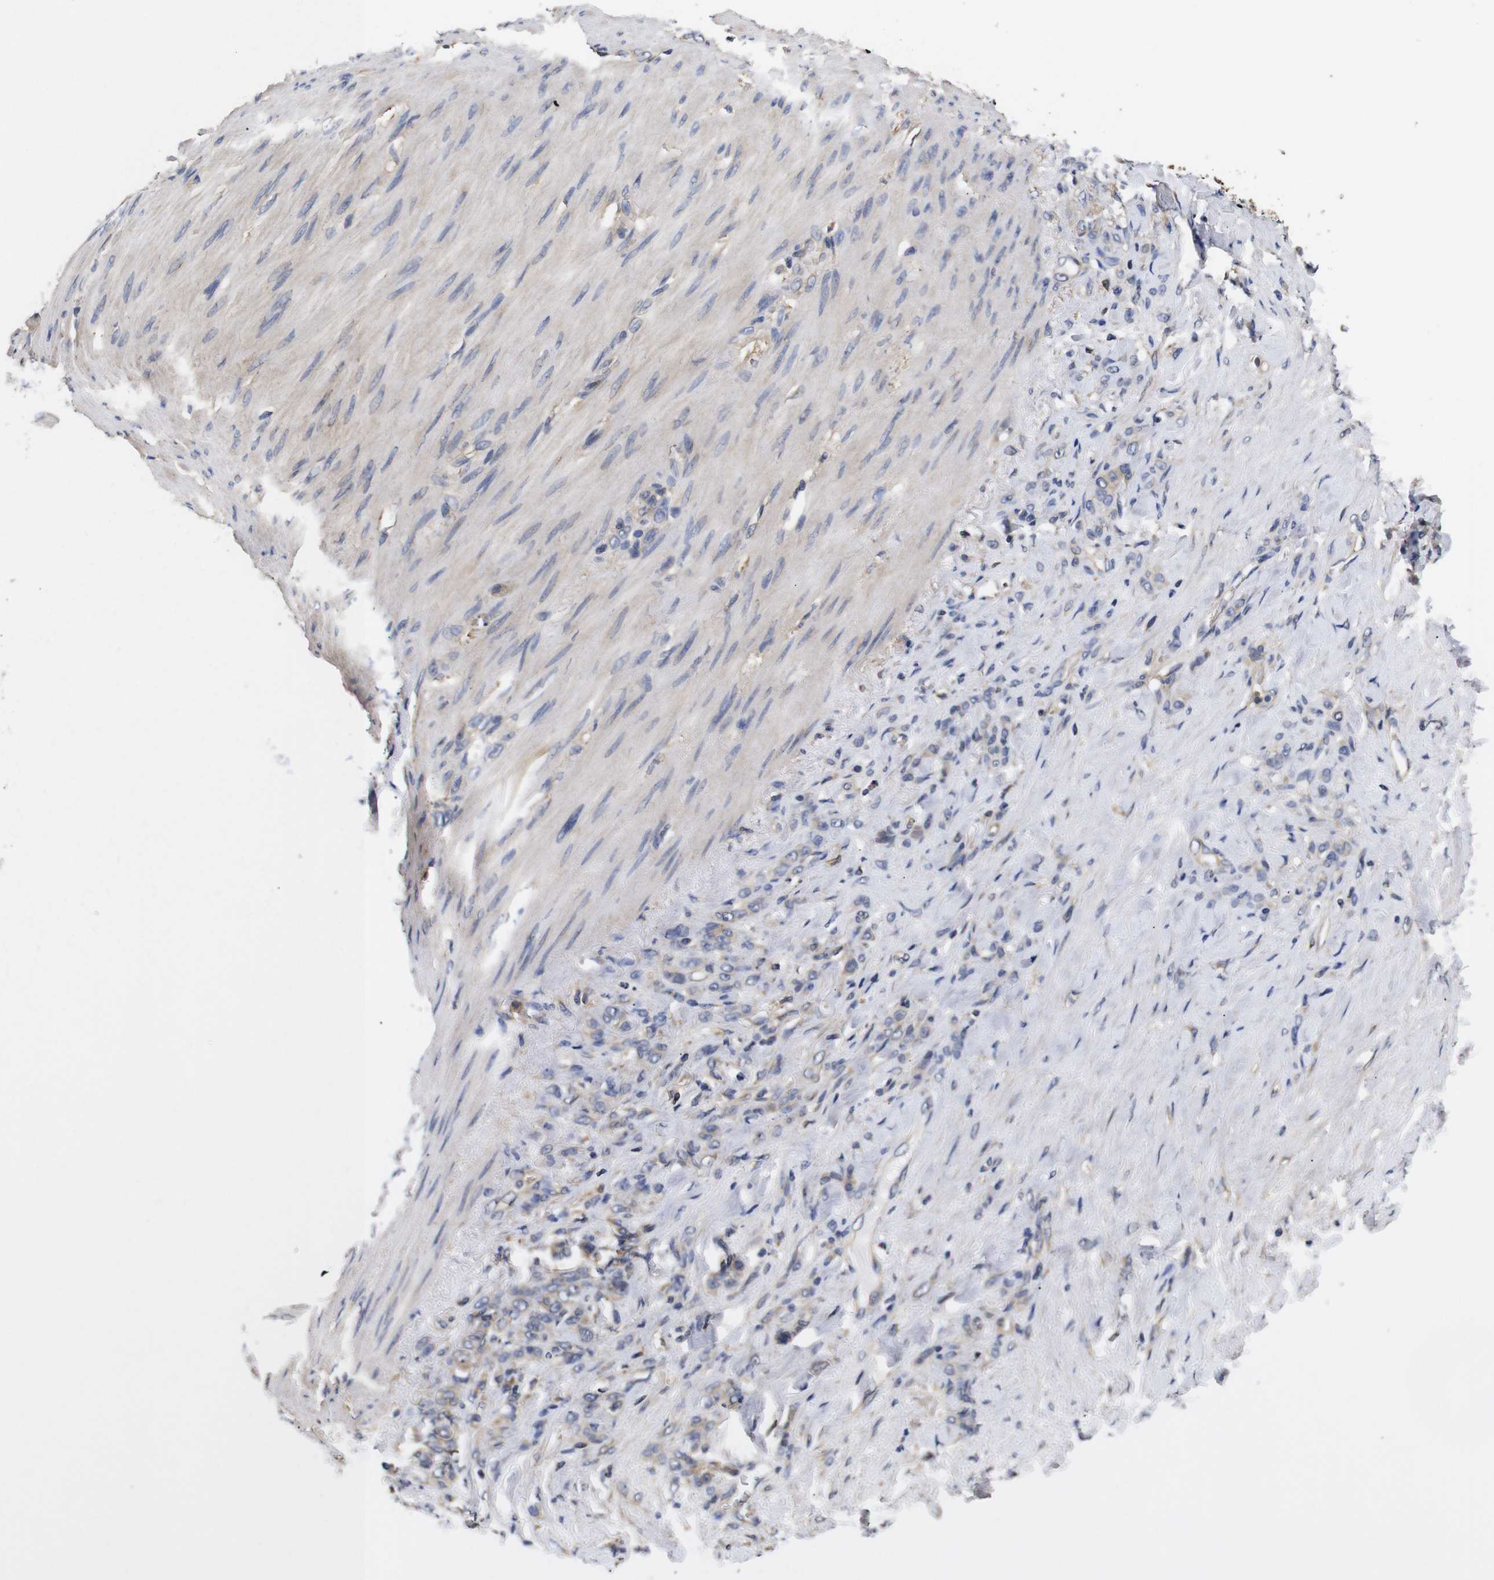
{"staining": {"intensity": "weak", "quantity": "25%-75%", "location": "cytoplasmic/membranous"}, "tissue": "stomach cancer", "cell_type": "Tumor cells", "image_type": "cancer", "snomed": [{"axis": "morphology", "description": "Adenocarcinoma, NOS"}, {"axis": "topography", "description": "Stomach"}], "caption": "An image showing weak cytoplasmic/membranous staining in approximately 25%-75% of tumor cells in adenocarcinoma (stomach), as visualized by brown immunohistochemical staining.", "gene": "LRRCC1", "patient": {"sex": "male", "age": 82}}